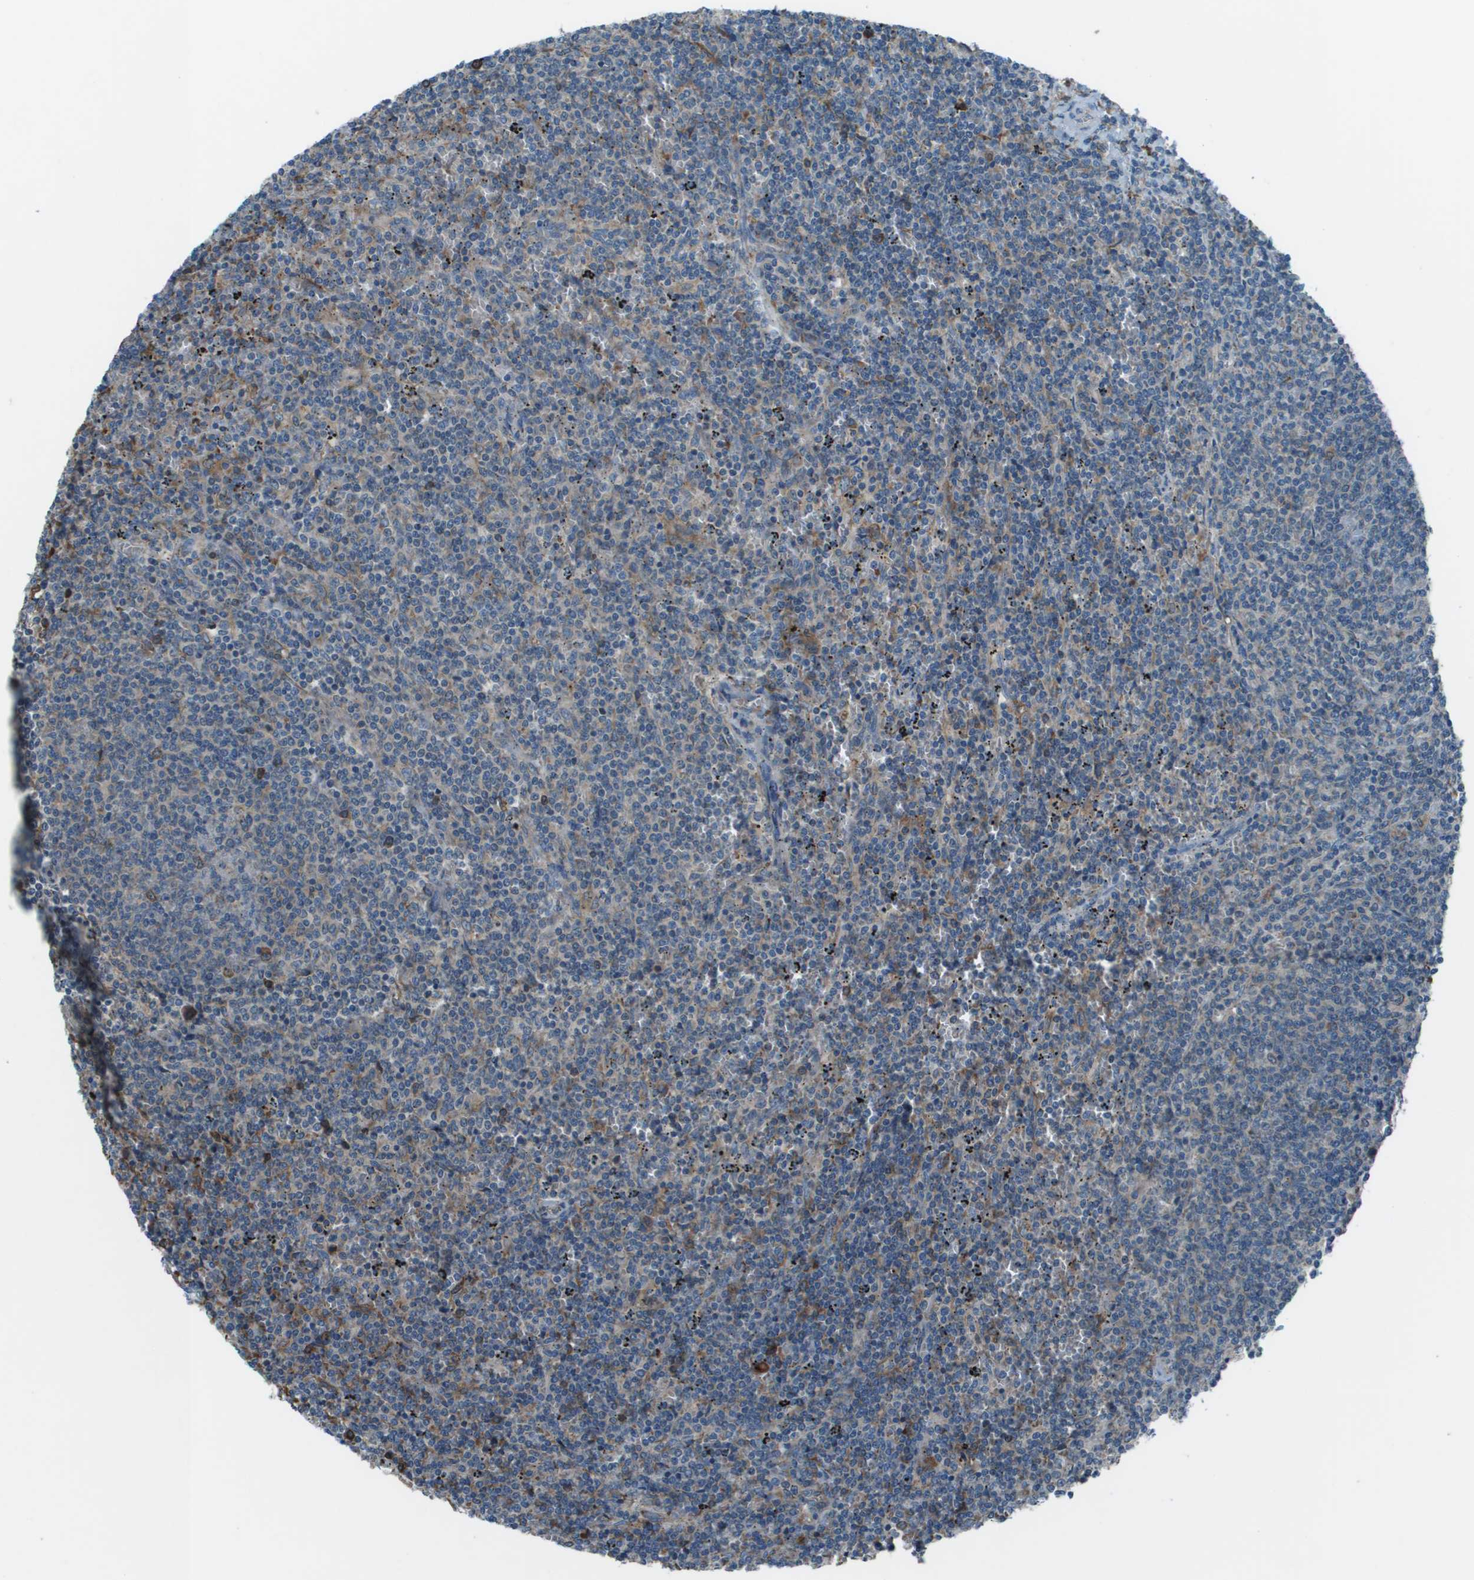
{"staining": {"intensity": "moderate", "quantity": "<25%", "location": "cytoplasmic/membranous"}, "tissue": "lymphoma", "cell_type": "Tumor cells", "image_type": "cancer", "snomed": [{"axis": "morphology", "description": "Malignant lymphoma, non-Hodgkin's type, Low grade"}, {"axis": "topography", "description": "Spleen"}], "caption": "Malignant lymphoma, non-Hodgkin's type (low-grade) stained with a brown dye displays moderate cytoplasmic/membranous positive staining in about <25% of tumor cells.", "gene": "UTS2", "patient": {"sex": "female", "age": 50}}